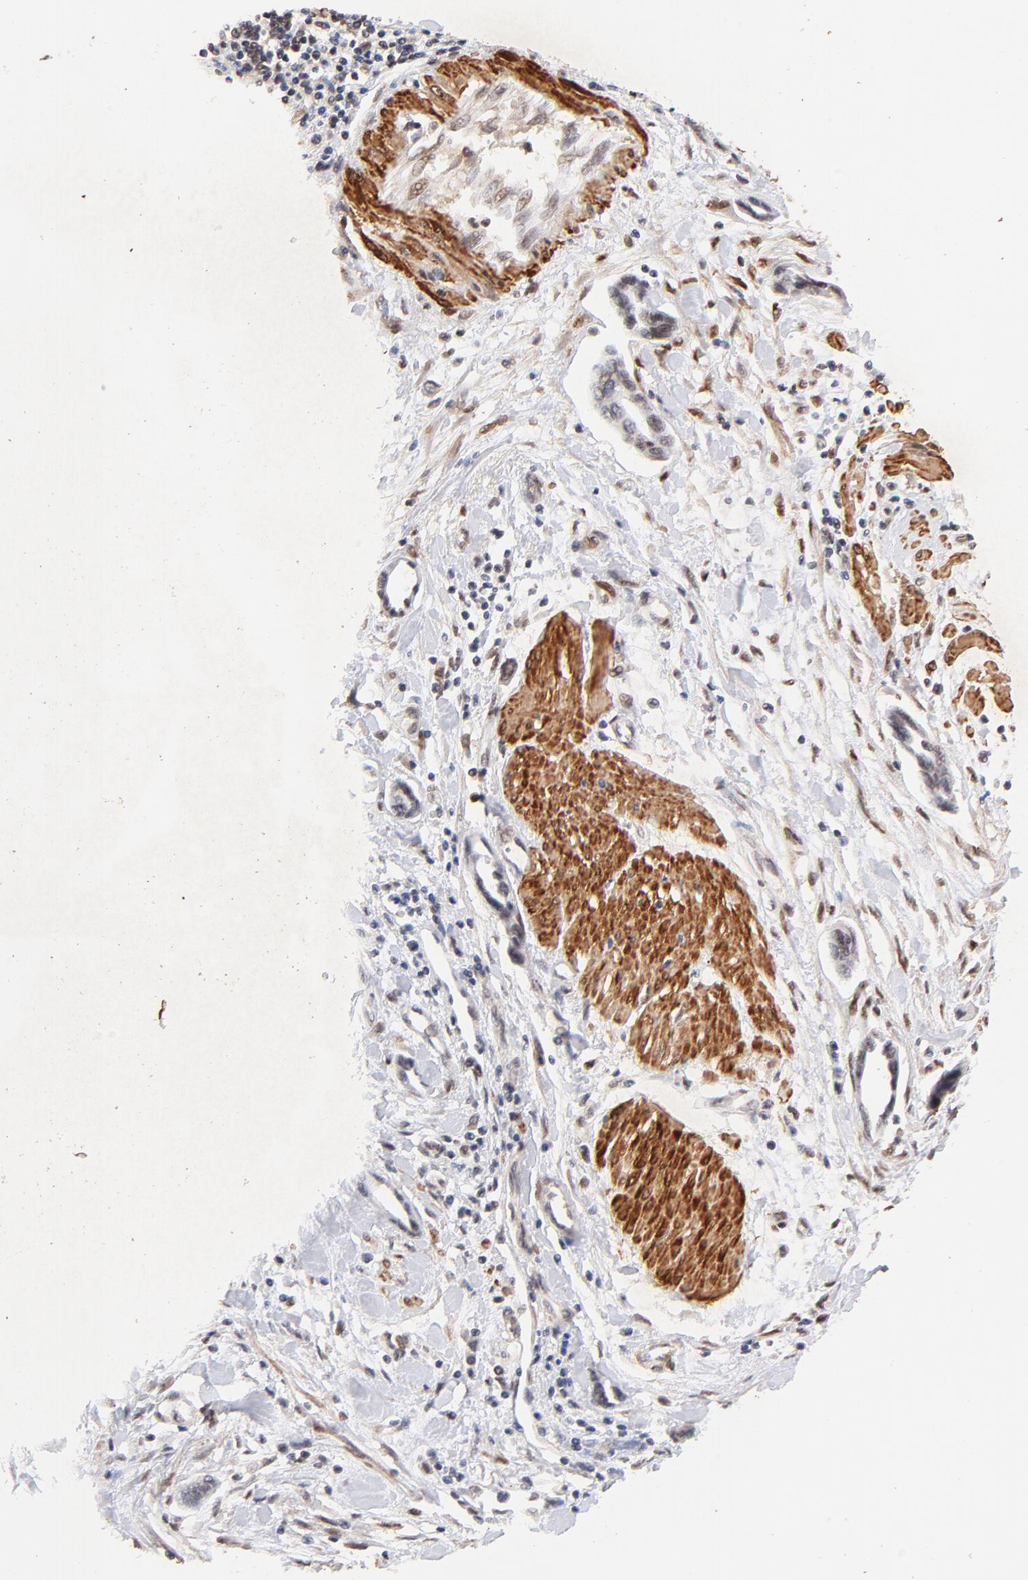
{"staining": {"intensity": "weak", "quantity": "25%-75%", "location": "cytoplasmic/membranous,nuclear"}, "tissue": "pancreatic cancer", "cell_type": "Tumor cells", "image_type": "cancer", "snomed": [{"axis": "morphology", "description": "Adenocarcinoma, NOS"}, {"axis": "topography", "description": "Pancreas"}], "caption": "Immunohistochemistry (DAB) staining of pancreatic cancer (adenocarcinoma) demonstrates weak cytoplasmic/membranous and nuclear protein staining in approximately 25%-75% of tumor cells. (Brightfield microscopy of DAB IHC at high magnification).", "gene": "ZFP92", "patient": {"sex": "female", "age": 57}}